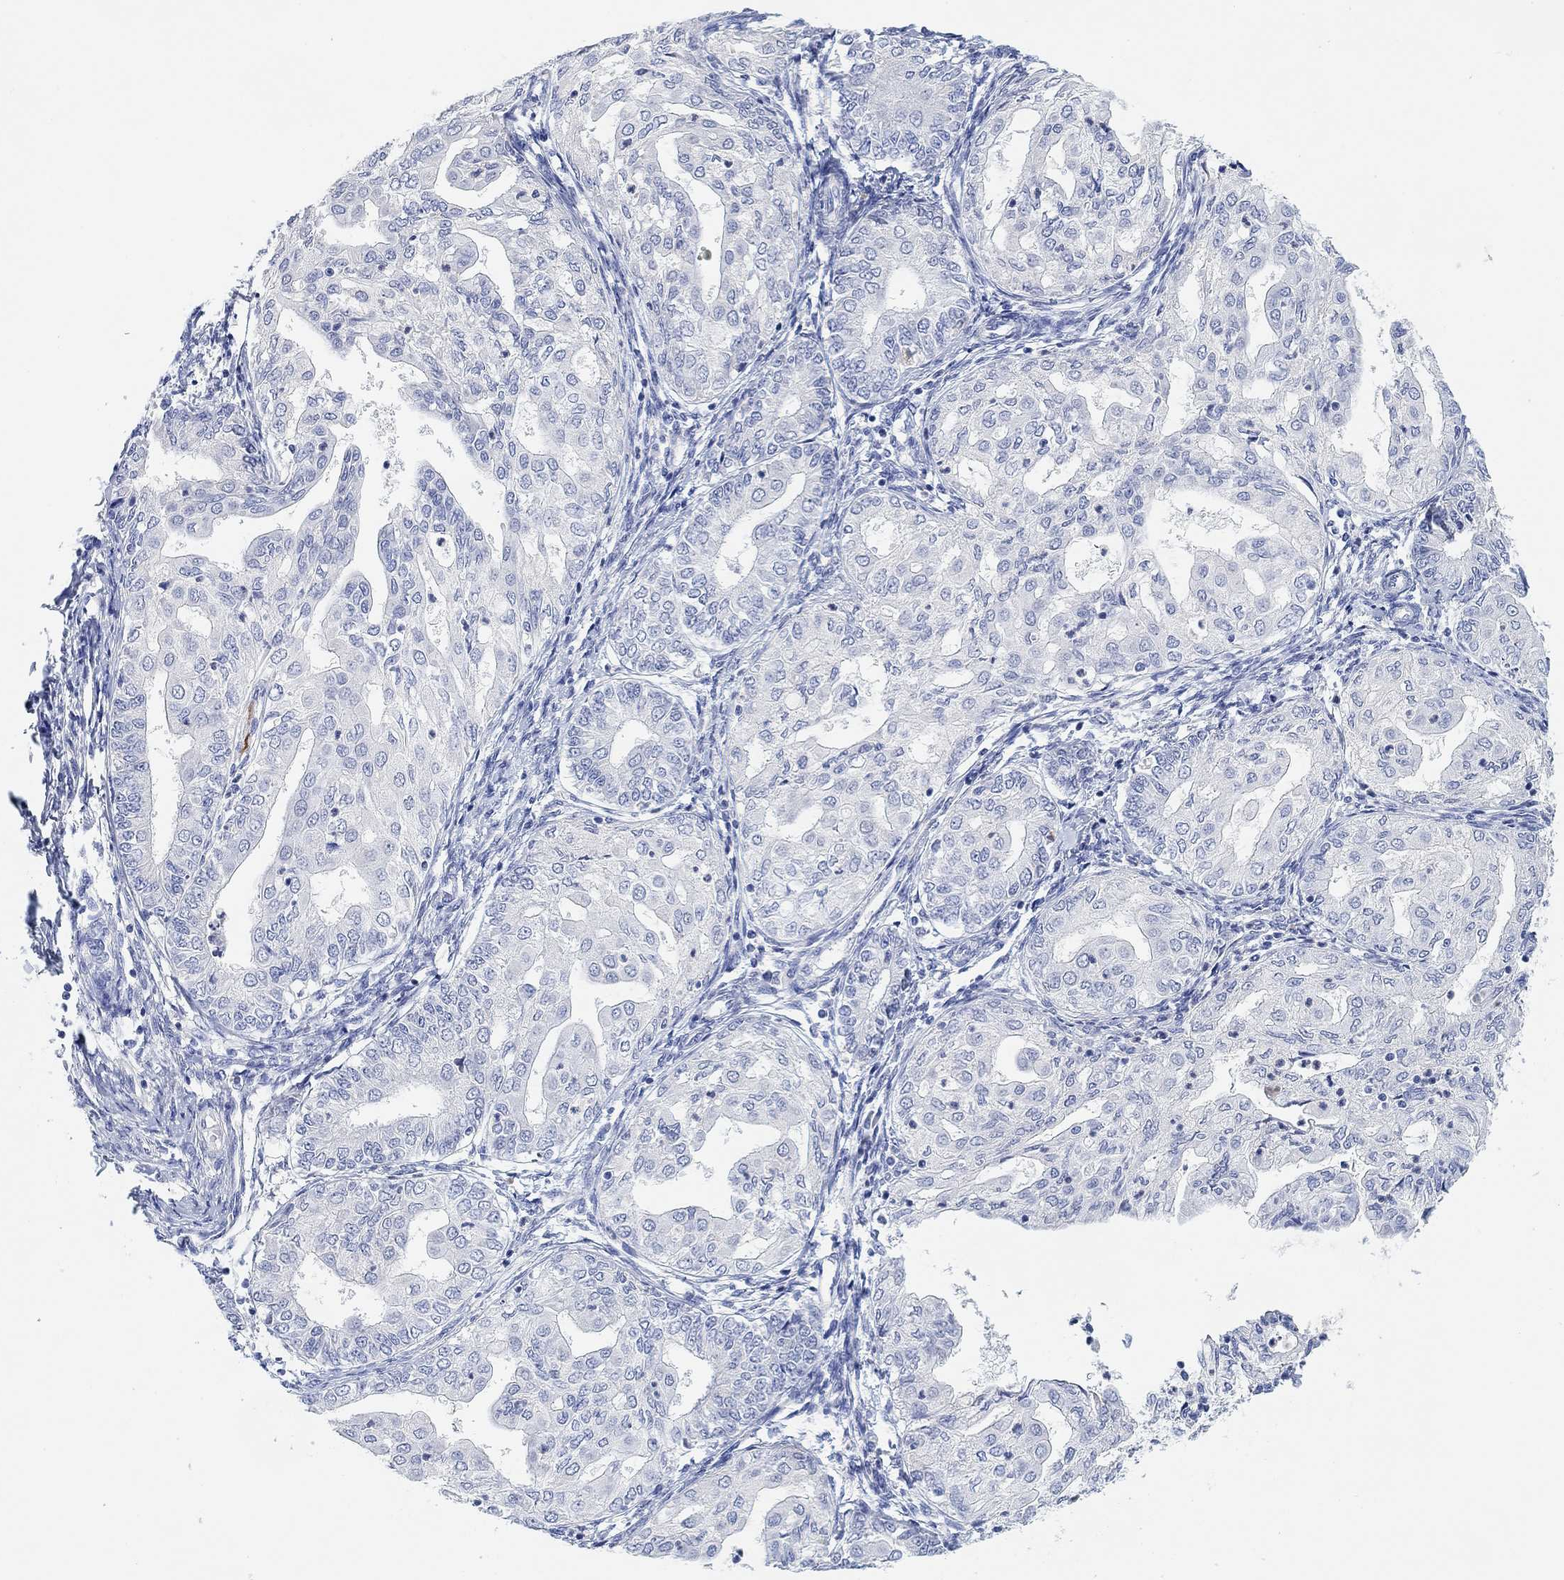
{"staining": {"intensity": "negative", "quantity": "none", "location": "none"}, "tissue": "endometrial cancer", "cell_type": "Tumor cells", "image_type": "cancer", "snomed": [{"axis": "morphology", "description": "Adenocarcinoma, NOS"}, {"axis": "topography", "description": "Endometrium"}], "caption": "The immunohistochemistry (IHC) micrograph has no significant positivity in tumor cells of endometrial cancer (adenocarcinoma) tissue. (DAB immunohistochemistry, high magnification).", "gene": "VAT1L", "patient": {"sex": "female", "age": 68}}